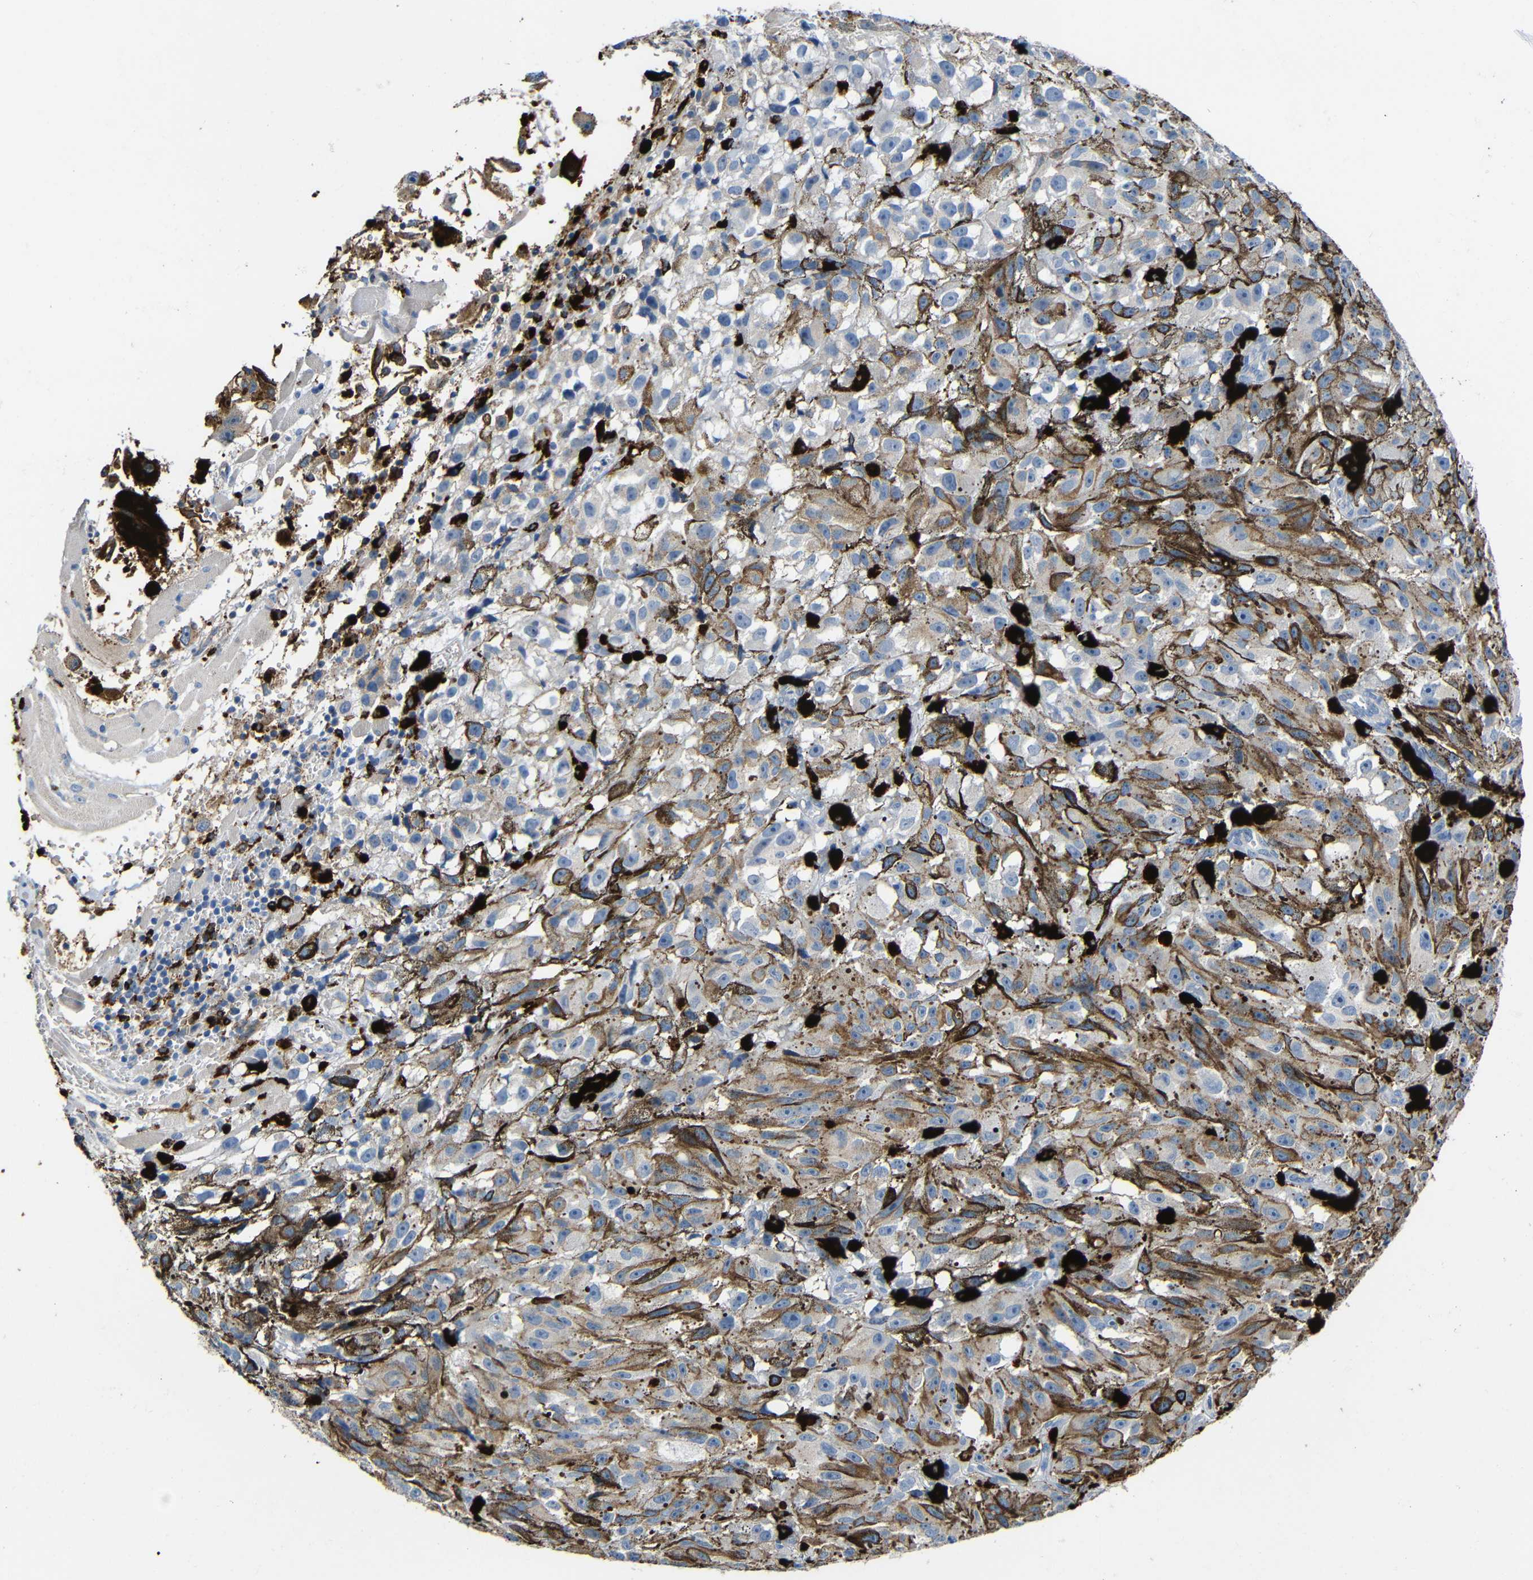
{"staining": {"intensity": "moderate", "quantity": ">75%", "location": "cytoplasmic/membranous"}, "tissue": "melanoma", "cell_type": "Tumor cells", "image_type": "cancer", "snomed": [{"axis": "morphology", "description": "Malignant melanoma, NOS"}, {"axis": "topography", "description": "Skin"}], "caption": "High-magnification brightfield microscopy of melanoma stained with DAB (brown) and counterstained with hematoxylin (blue). tumor cells exhibit moderate cytoplasmic/membranous staining is seen in approximately>75% of cells.", "gene": "HLA-DMA", "patient": {"sex": "female", "age": 104}}